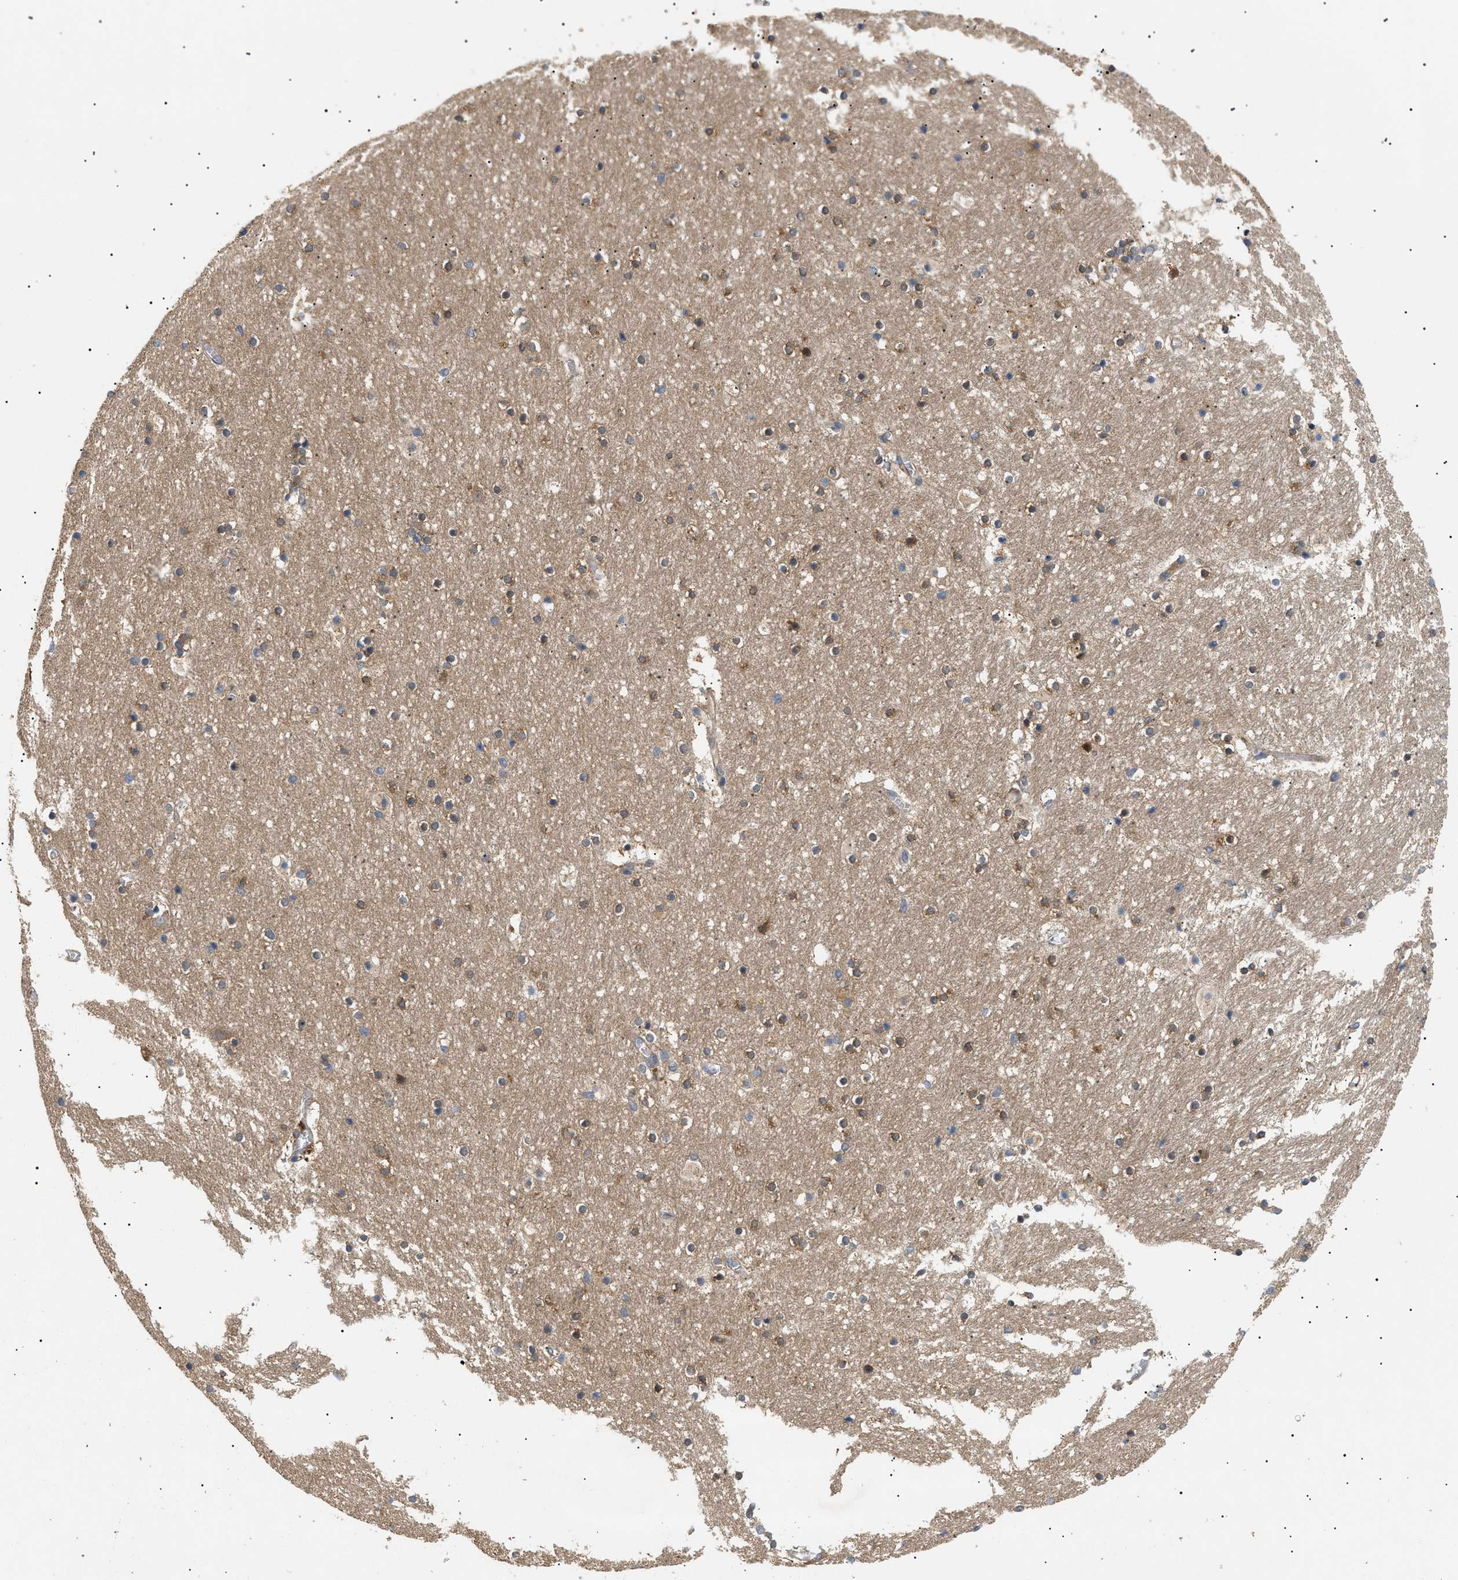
{"staining": {"intensity": "moderate", "quantity": "25%-75%", "location": "cytoplasmic/membranous"}, "tissue": "hippocampus", "cell_type": "Glial cells", "image_type": "normal", "snomed": [{"axis": "morphology", "description": "Normal tissue, NOS"}, {"axis": "topography", "description": "Hippocampus"}], "caption": "This is a photomicrograph of IHC staining of unremarkable hippocampus, which shows moderate staining in the cytoplasmic/membranous of glial cells.", "gene": "PPM1B", "patient": {"sex": "male", "age": 45}}